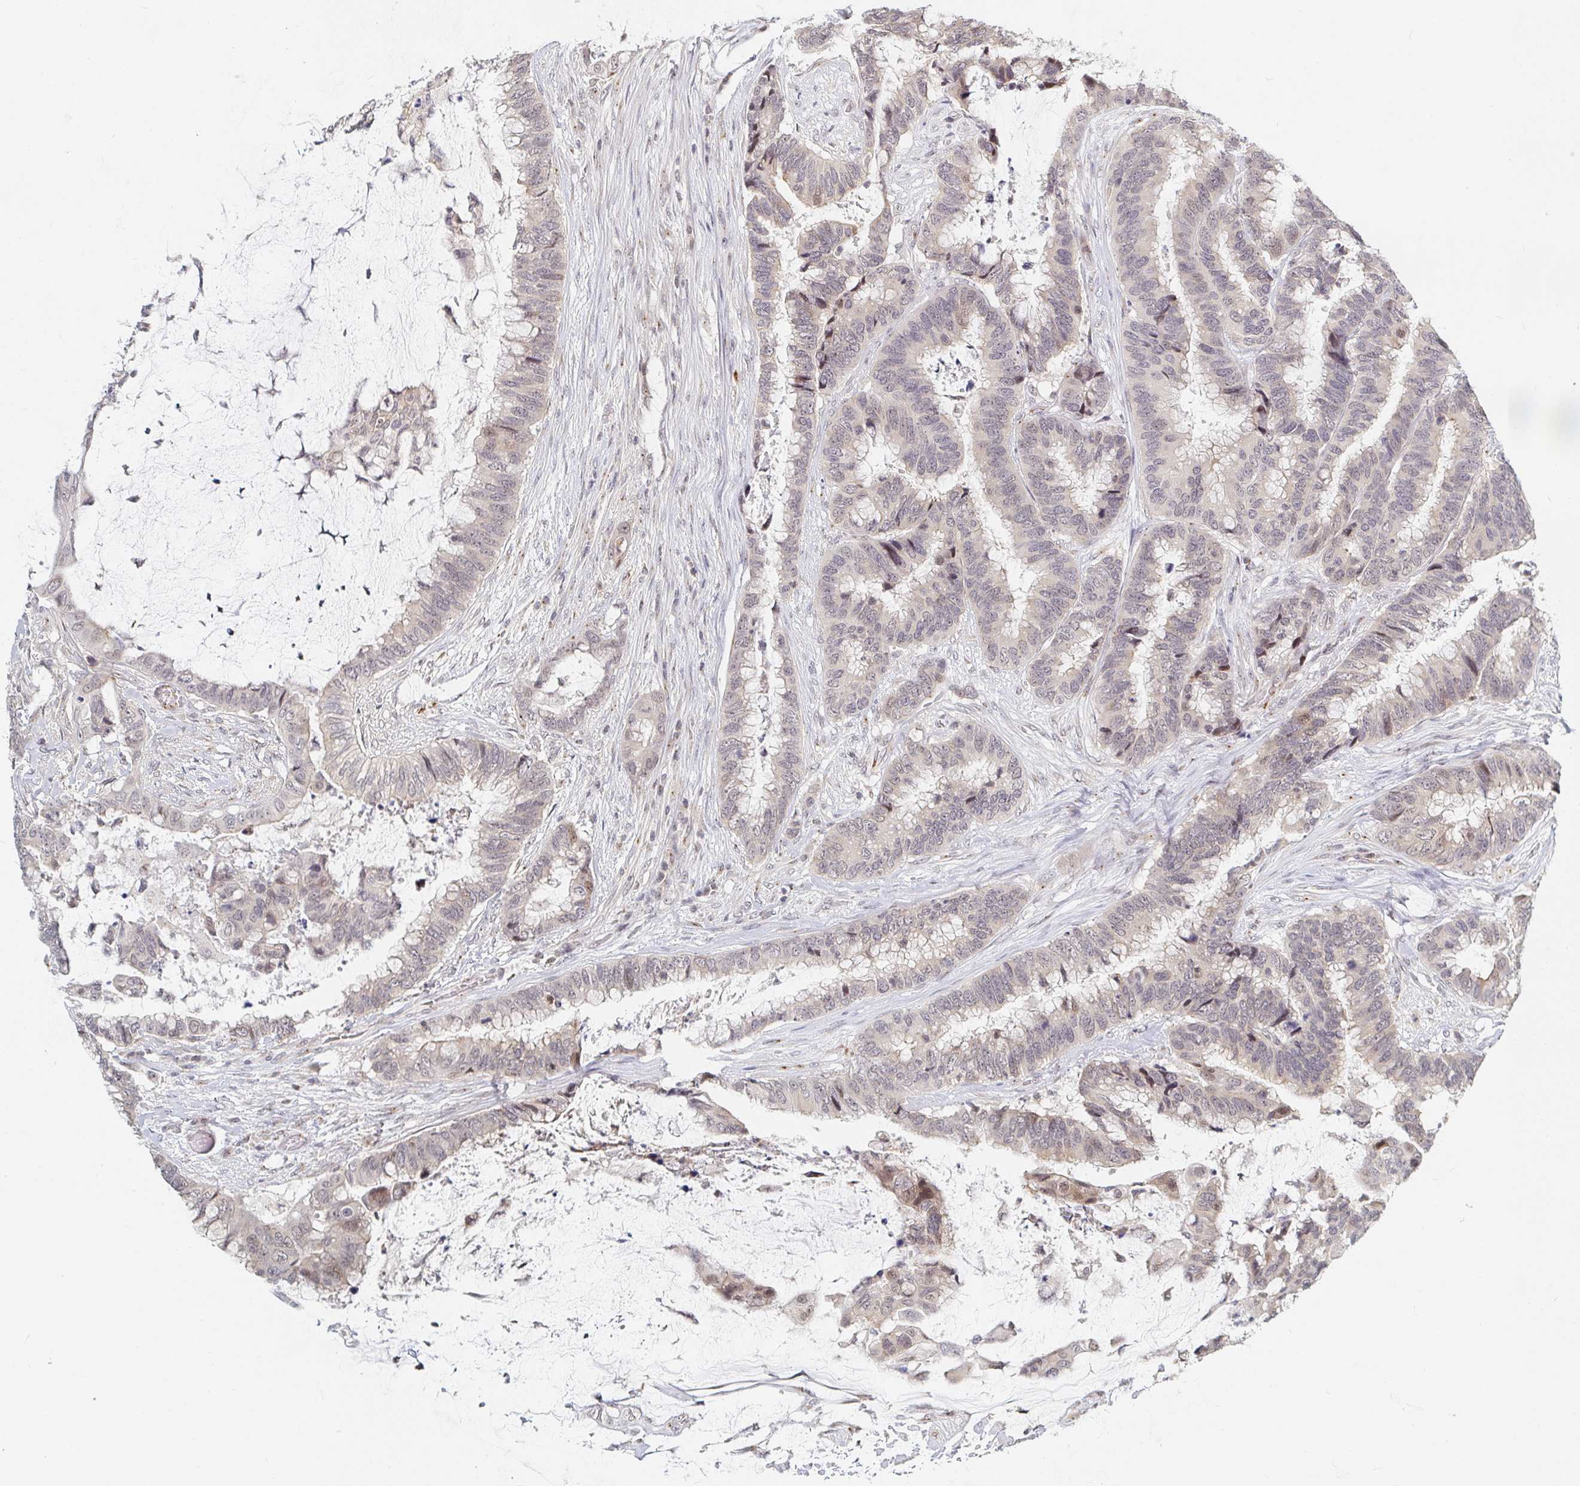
{"staining": {"intensity": "weak", "quantity": "<25%", "location": "nuclear"}, "tissue": "colorectal cancer", "cell_type": "Tumor cells", "image_type": "cancer", "snomed": [{"axis": "morphology", "description": "Adenocarcinoma, NOS"}, {"axis": "topography", "description": "Rectum"}], "caption": "Tumor cells show no significant protein positivity in colorectal adenocarcinoma.", "gene": "CHD2", "patient": {"sex": "female", "age": 59}}